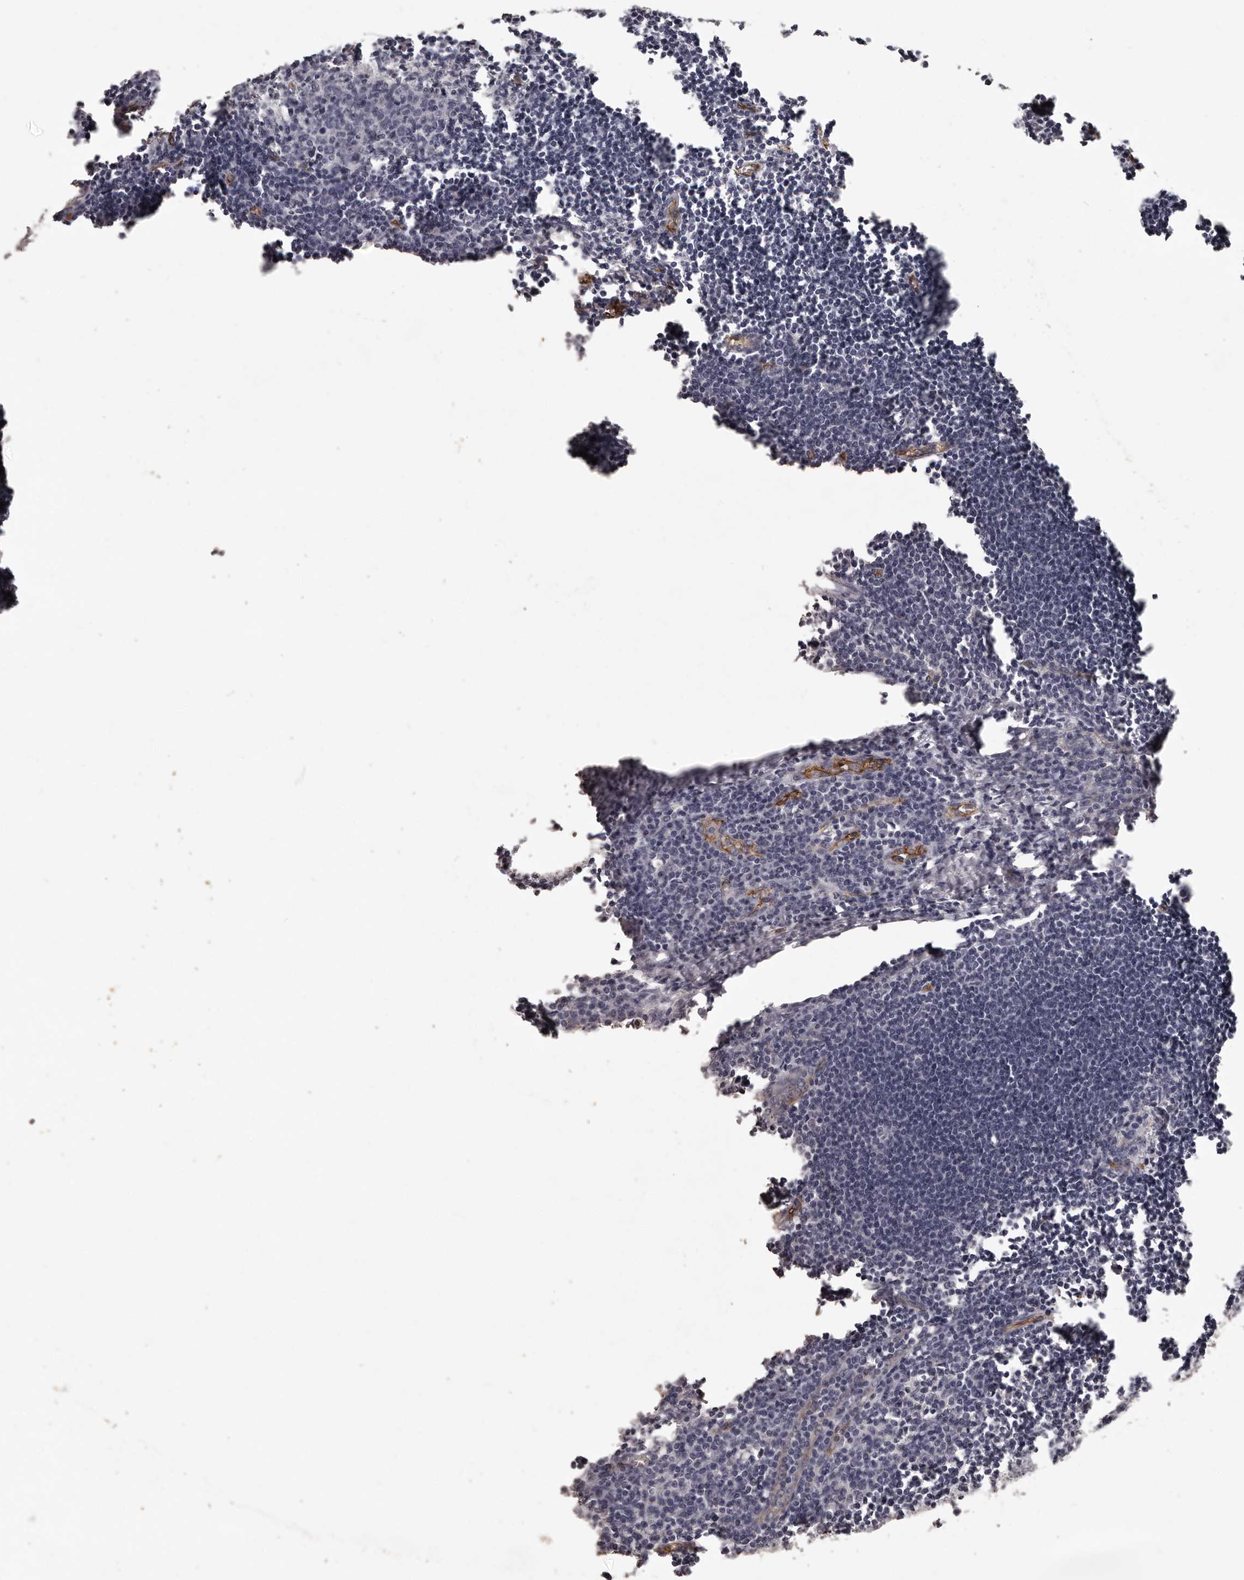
{"staining": {"intensity": "negative", "quantity": "none", "location": "none"}, "tissue": "lymph node", "cell_type": "Germinal center cells", "image_type": "normal", "snomed": [{"axis": "morphology", "description": "Normal tissue, NOS"}, {"axis": "morphology", "description": "Malignant melanoma, Metastatic site"}, {"axis": "topography", "description": "Lymph node"}], "caption": "This is an immunohistochemistry (IHC) histopathology image of benign lymph node. There is no expression in germinal center cells.", "gene": "GPR78", "patient": {"sex": "male", "age": 41}}